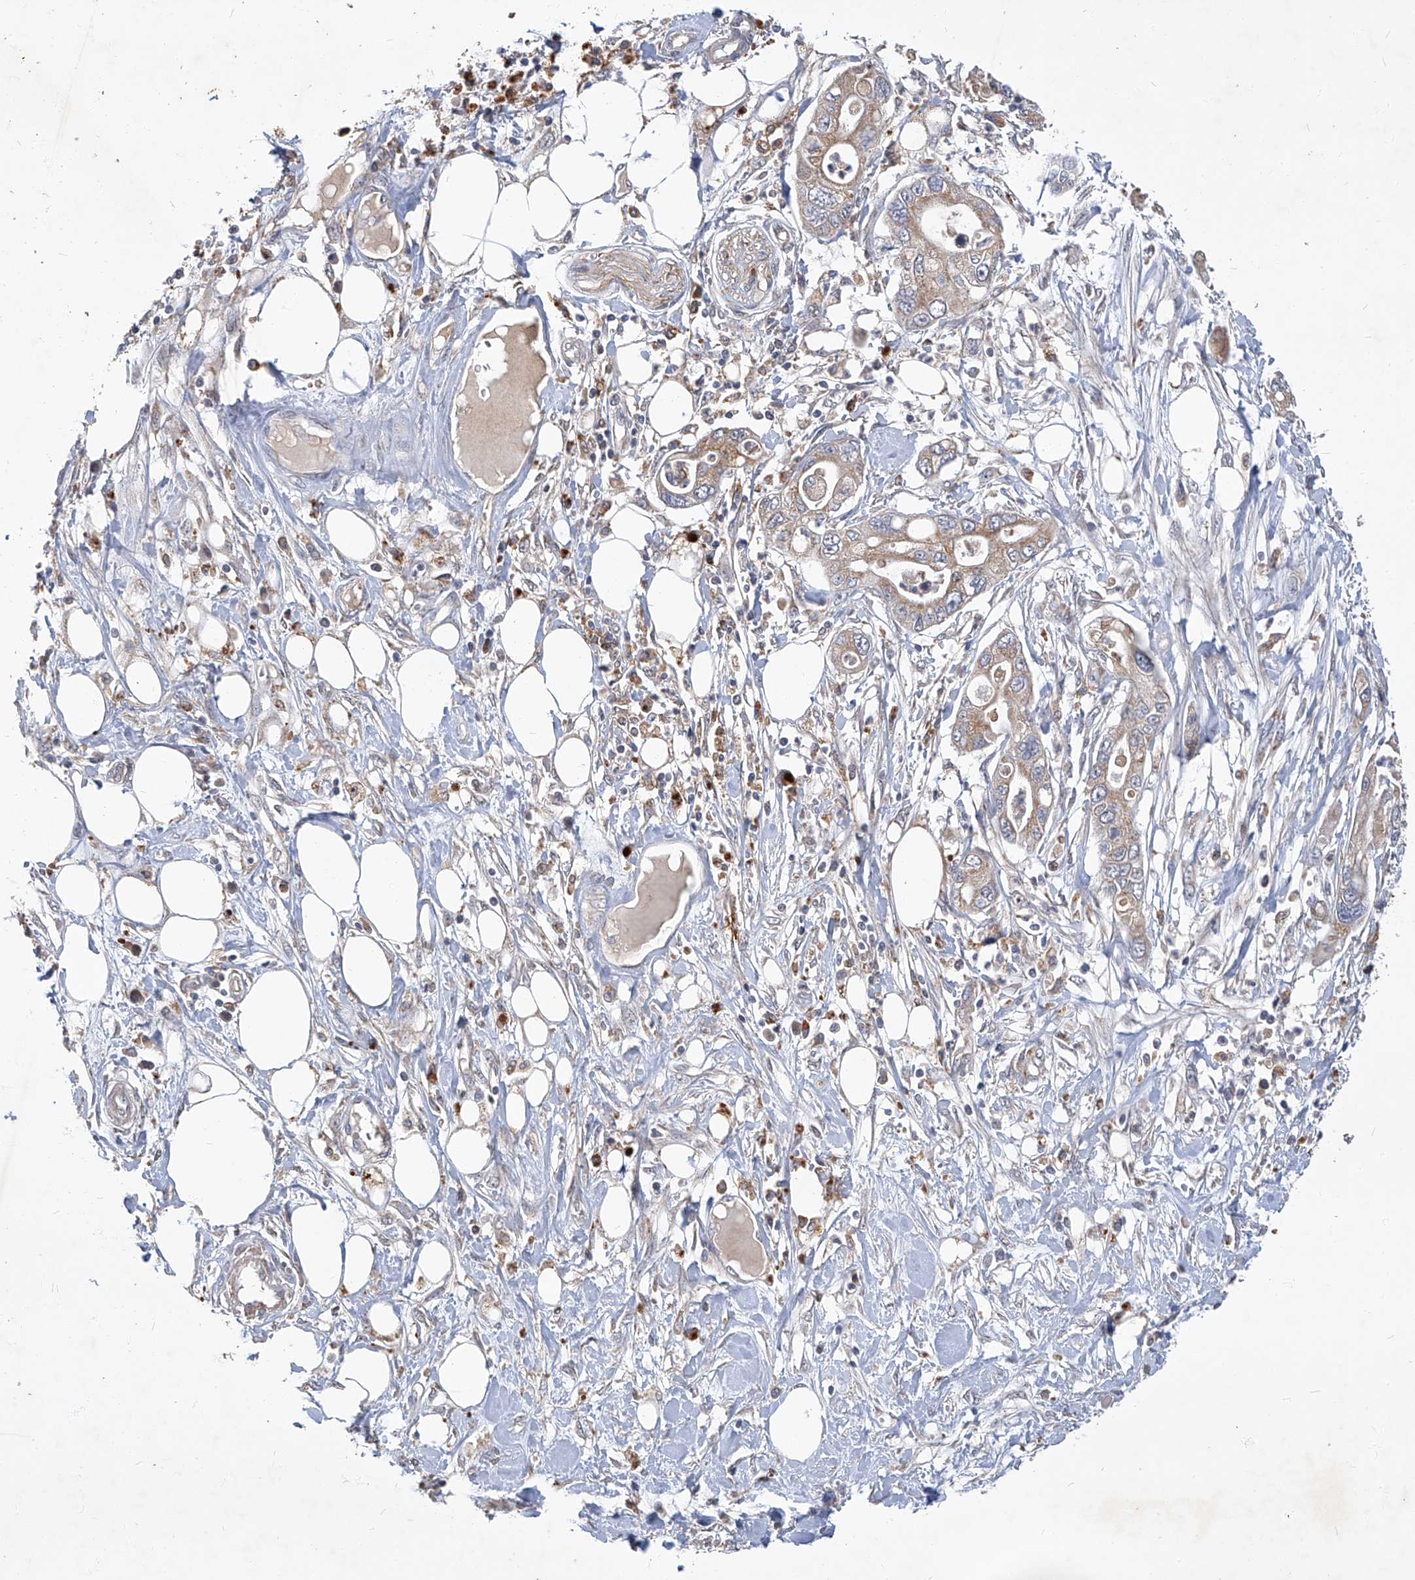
{"staining": {"intensity": "weak", "quantity": "25%-75%", "location": "cytoplasmic/membranous"}, "tissue": "pancreatic cancer", "cell_type": "Tumor cells", "image_type": "cancer", "snomed": [{"axis": "morphology", "description": "Adenocarcinoma, NOS"}, {"axis": "topography", "description": "Pancreas"}], "caption": "The histopathology image displays immunohistochemical staining of pancreatic adenocarcinoma. There is weak cytoplasmic/membranous staining is identified in about 25%-75% of tumor cells.", "gene": "TNFRSF13B", "patient": {"sex": "male", "age": 68}}